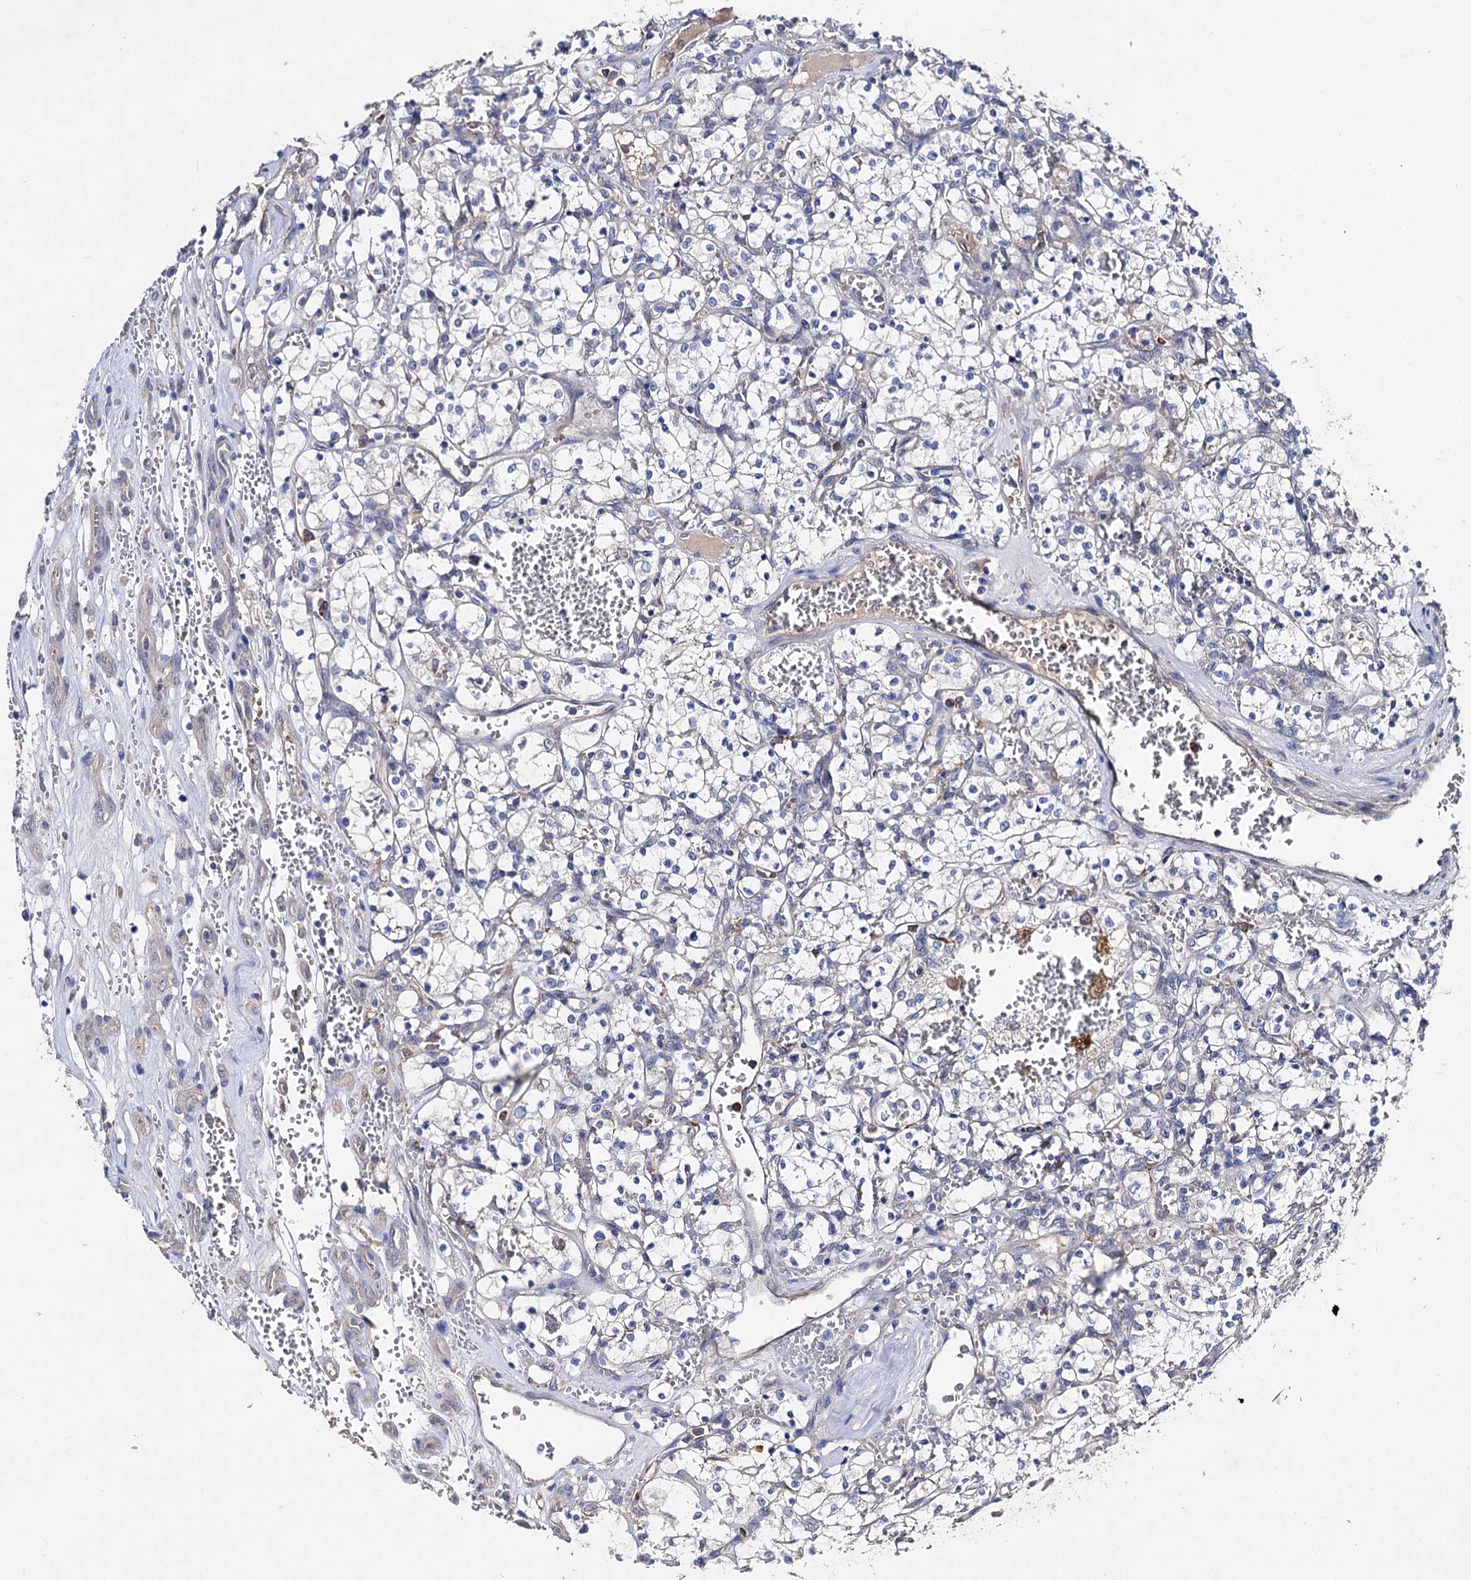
{"staining": {"intensity": "negative", "quantity": "none", "location": "none"}, "tissue": "renal cancer", "cell_type": "Tumor cells", "image_type": "cancer", "snomed": [{"axis": "morphology", "description": "Adenocarcinoma, NOS"}, {"axis": "topography", "description": "Kidney"}], "caption": "IHC of renal adenocarcinoma shows no positivity in tumor cells.", "gene": "HVCN1", "patient": {"sex": "female", "age": 69}}